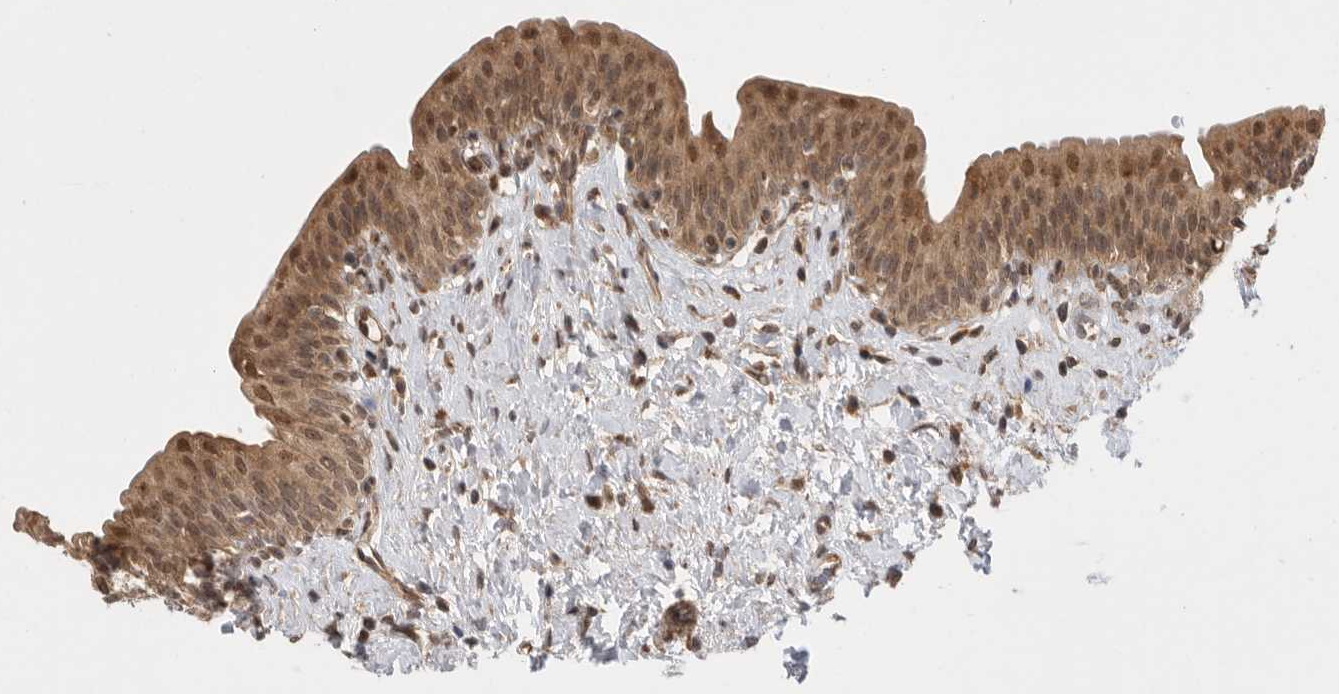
{"staining": {"intensity": "moderate", "quantity": ">75%", "location": "cytoplasmic/membranous,nuclear"}, "tissue": "urinary bladder", "cell_type": "Urothelial cells", "image_type": "normal", "snomed": [{"axis": "morphology", "description": "Normal tissue, NOS"}, {"axis": "topography", "description": "Urinary bladder"}], "caption": "The histopathology image demonstrates staining of unremarkable urinary bladder, revealing moderate cytoplasmic/membranous,nuclear protein staining (brown color) within urothelial cells.", "gene": "VPS50", "patient": {"sex": "male", "age": 83}}